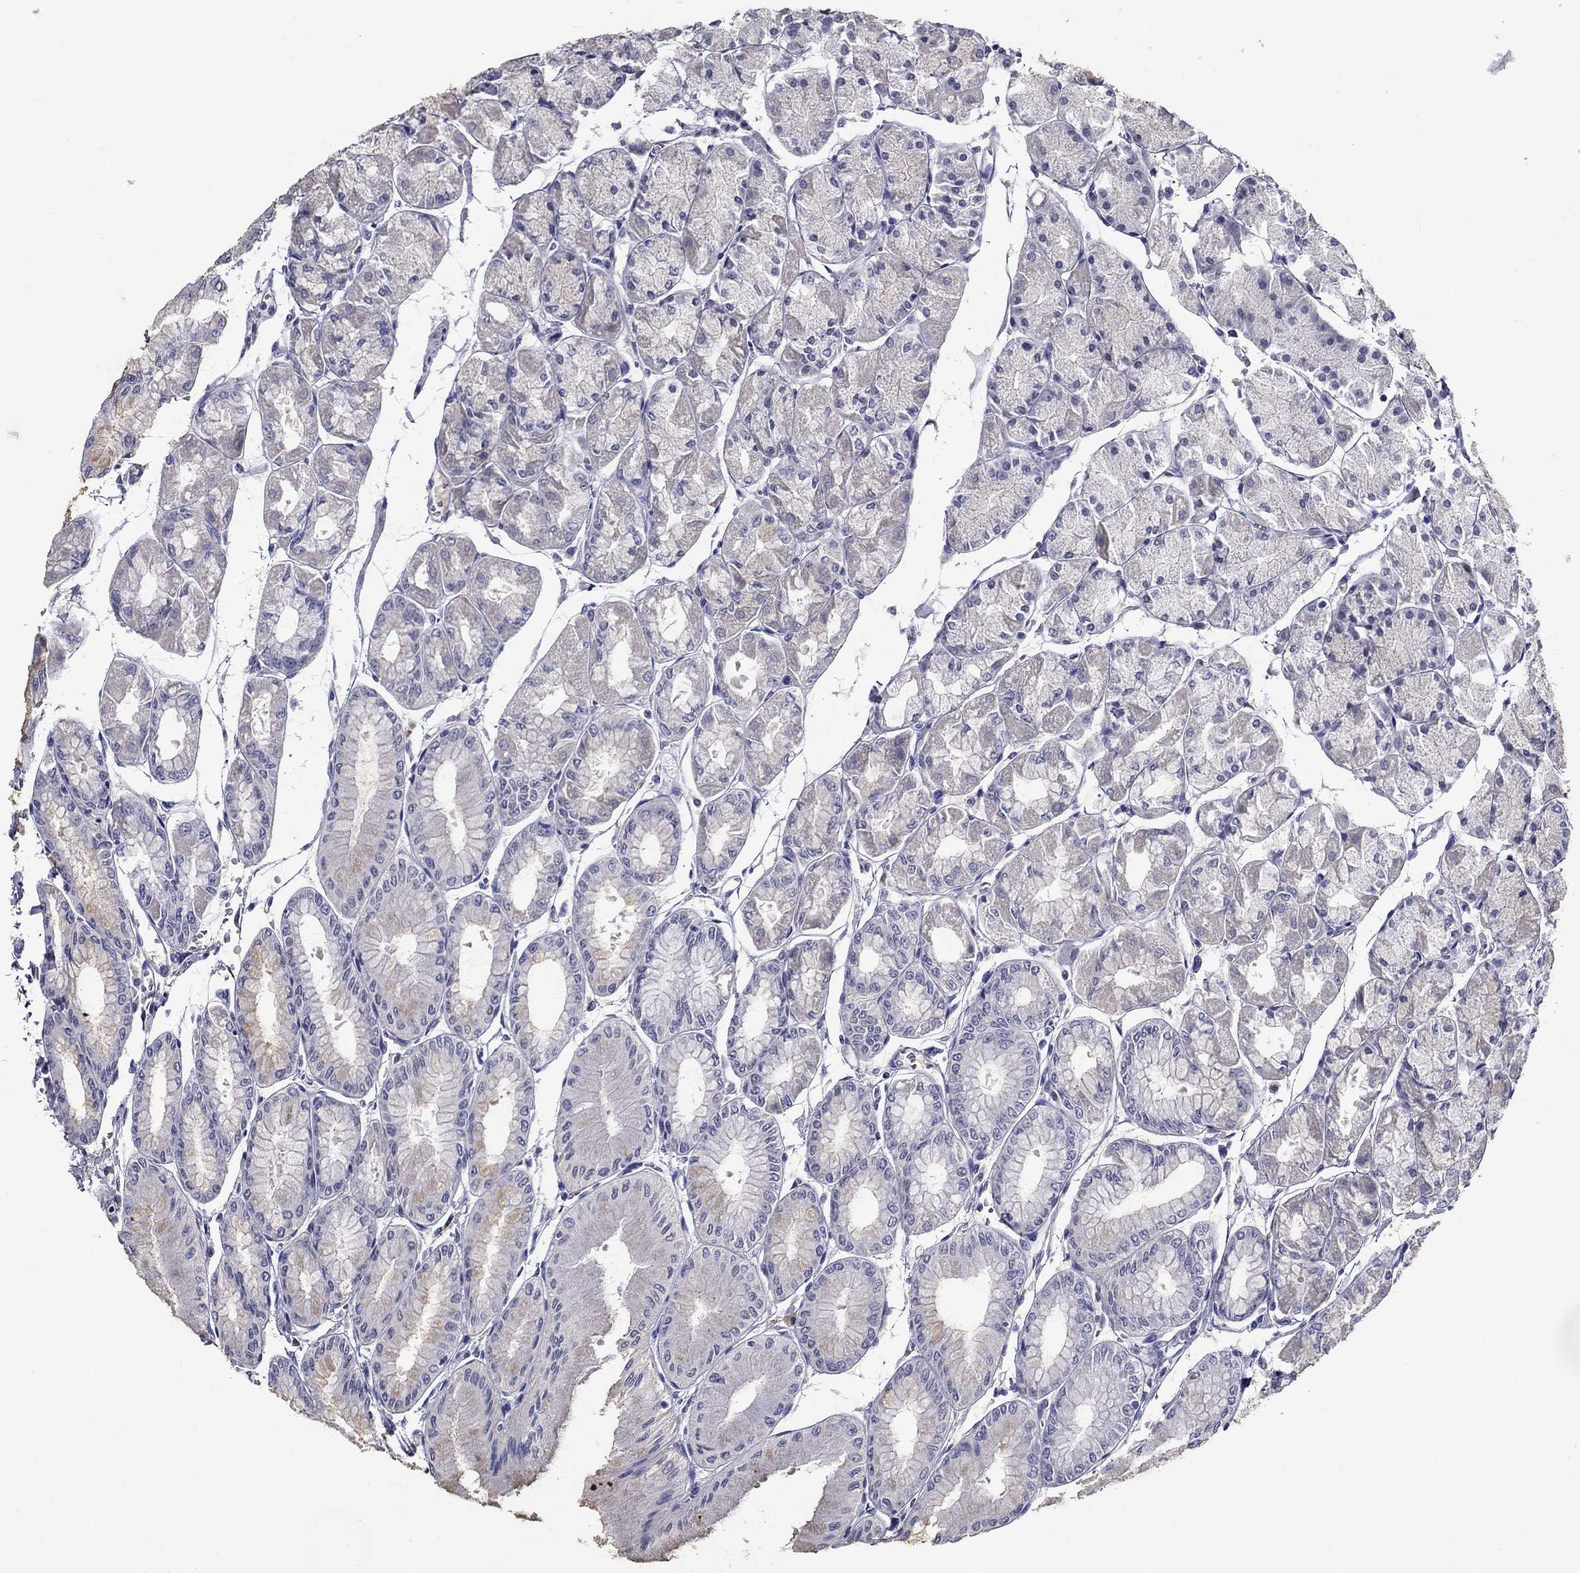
{"staining": {"intensity": "weak", "quantity": "<25%", "location": "cytoplasmic/membranous"}, "tissue": "stomach", "cell_type": "Glandular cells", "image_type": "normal", "snomed": [{"axis": "morphology", "description": "Normal tissue, NOS"}, {"axis": "topography", "description": "Stomach, upper"}], "caption": "Unremarkable stomach was stained to show a protein in brown. There is no significant staining in glandular cells. Brightfield microscopy of IHC stained with DAB (3,3'-diaminobenzidine) (brown) and hematoxylin (blue), captured at high magnification.", "gene": "POMC", "patient": {"sex": "male", "age": 60}}